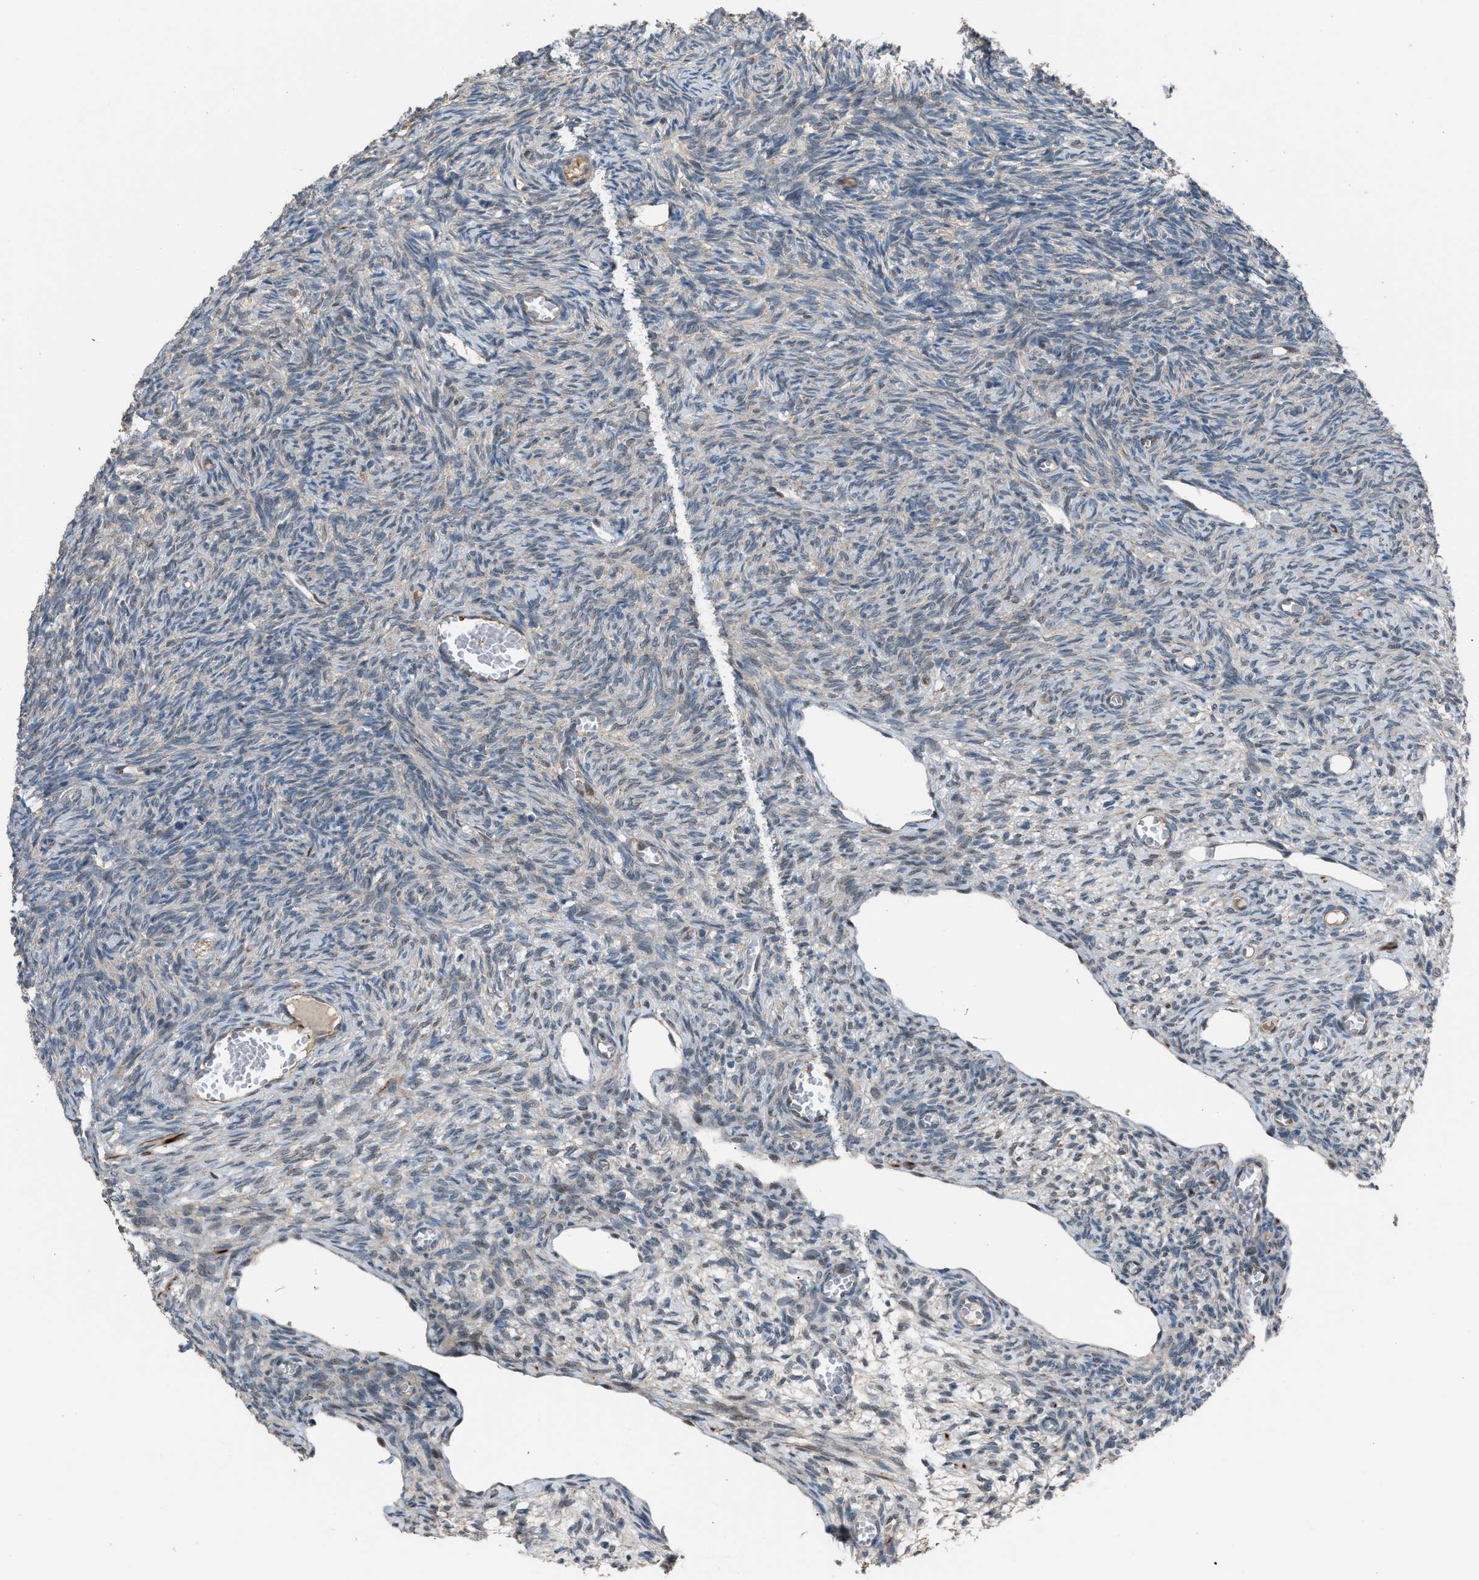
{"staining": {"intensity": "weak", "quantity": "<25%", "location": "cytoplasmic/membranous"}, "tissue": "ovary", "cell_type": "Ovarian stroma cells", "image_type": "normal", "snomed": [{"axis": "morphology", "description": "Normal tissue, NOS"}, {"axis": "topography", "description": "Ovary"}], "caption": "The photomicrograph displays no significant positivity in ovarian stroma cells of ovary.", "gene": "CRTC1", "patient": {"sex": "female", "age": 27}}